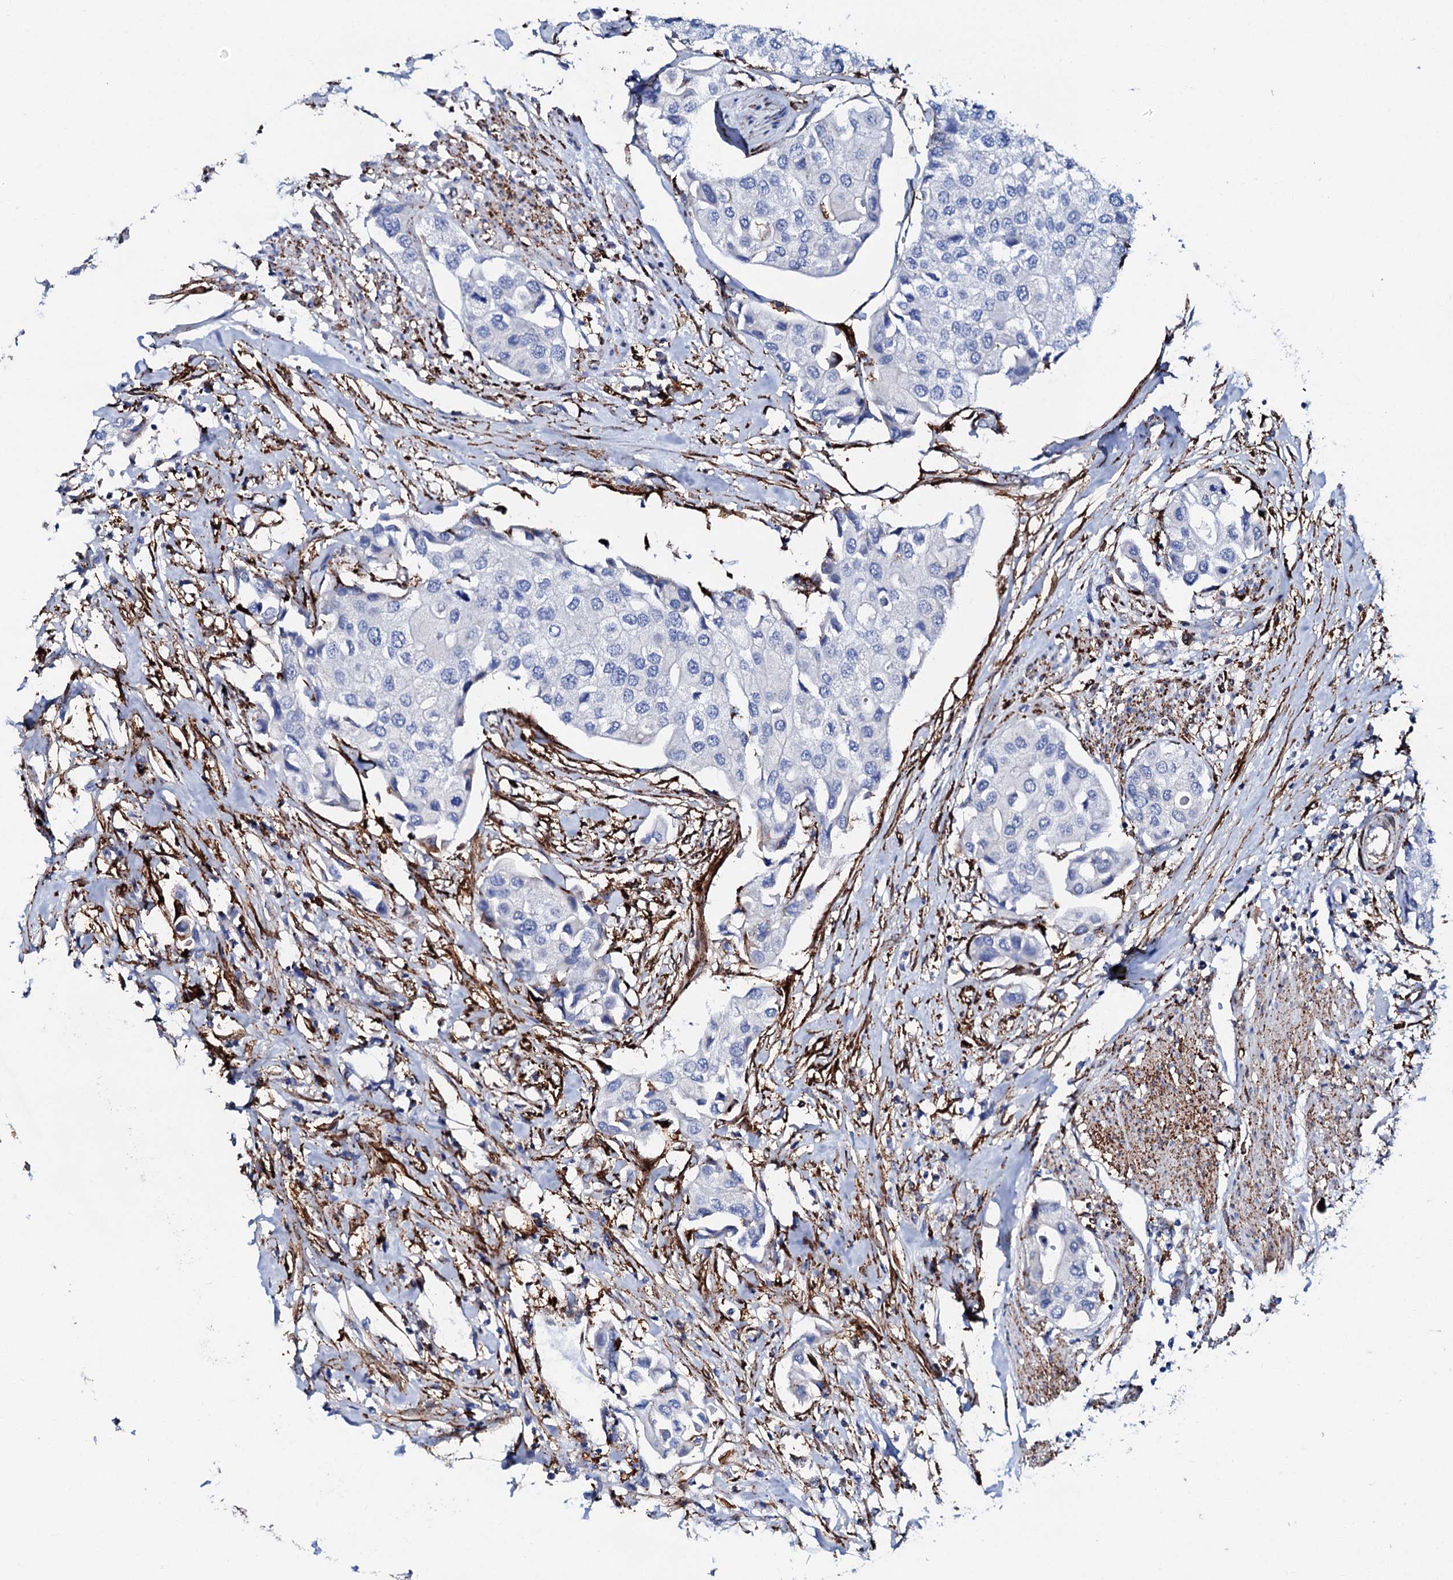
{"staining": {"intensity": "negative", "quantity": "none", "location": "none"}, "tissue": "urothelial cancer", "cell_type": "Tumor cells", "image_type": "cancer", "snomed": [{"axis": "morphology", "description": "Urothelial carcinoma, High grade"}, {"axis": "topography", "description": "Urinary bladder"}], "caption": "IHC photomicrograph of urothelial carcinoma (high-grade) stained for a protein (brown), which exhibits no staining in tumor cells.", "gene": "MED13L", "patient": {"sex": "male", "age": 64}}